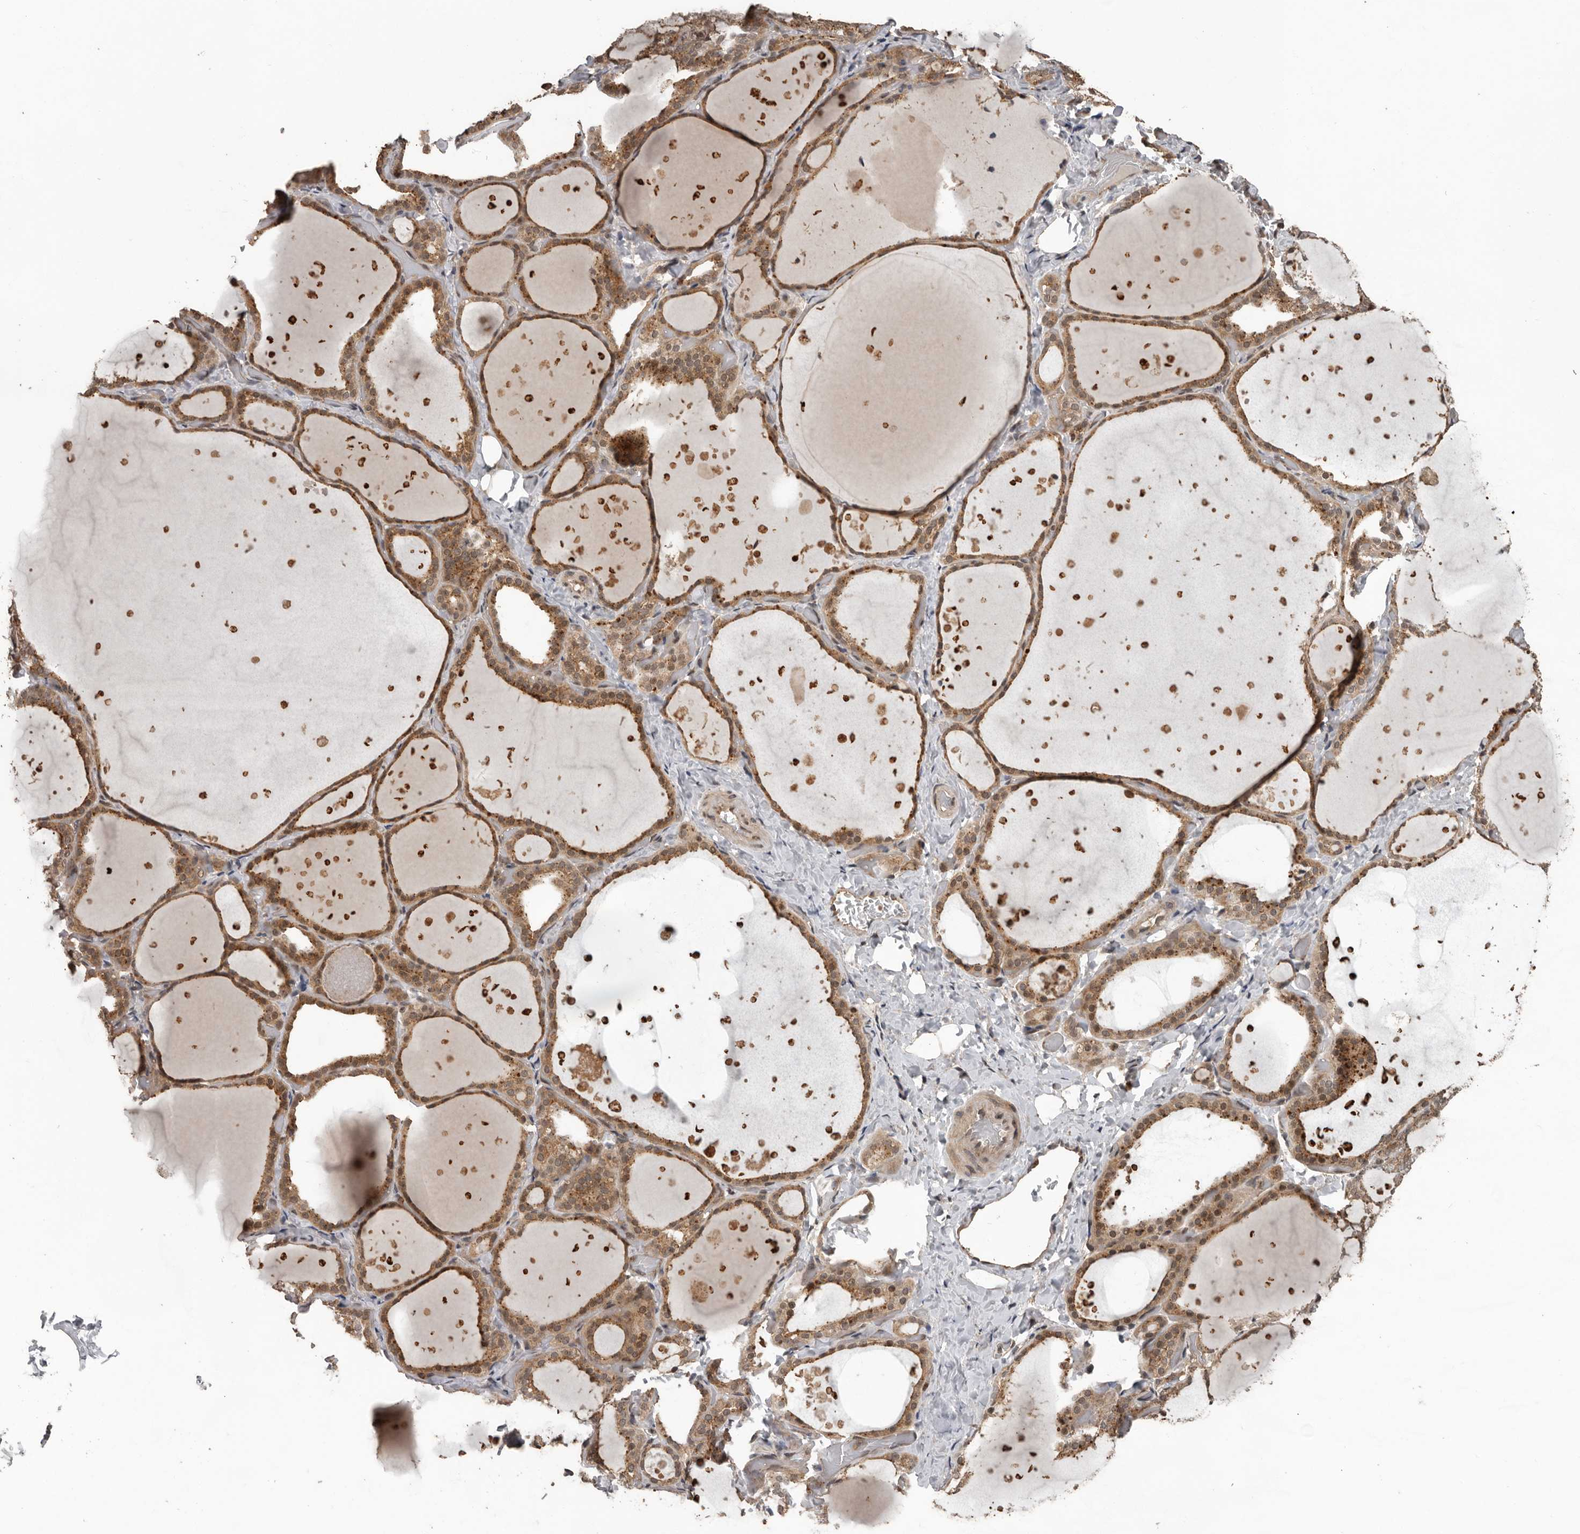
{"staining": {"intensity": "moderate", "quantity": ">75%", "location": "cytoplasmic/membranous"}, "tissue": "thyroid gland", "cell_type": "Glandular cells", "image_type": "normal", "snomed": [{"axis": "morphology", "description": "Normal tissue, NOS"}, {"axis": "topography", "description": "Thyroid gland"}], "caption": "This photomicrograph shows IHC staining of normal human thyroid gland, with medium moderate cytoplasmic/membranous positivity in about >75% of glandular cells.", "gene": "CEP350", "patient": {"sex": "female", "age": 44}}